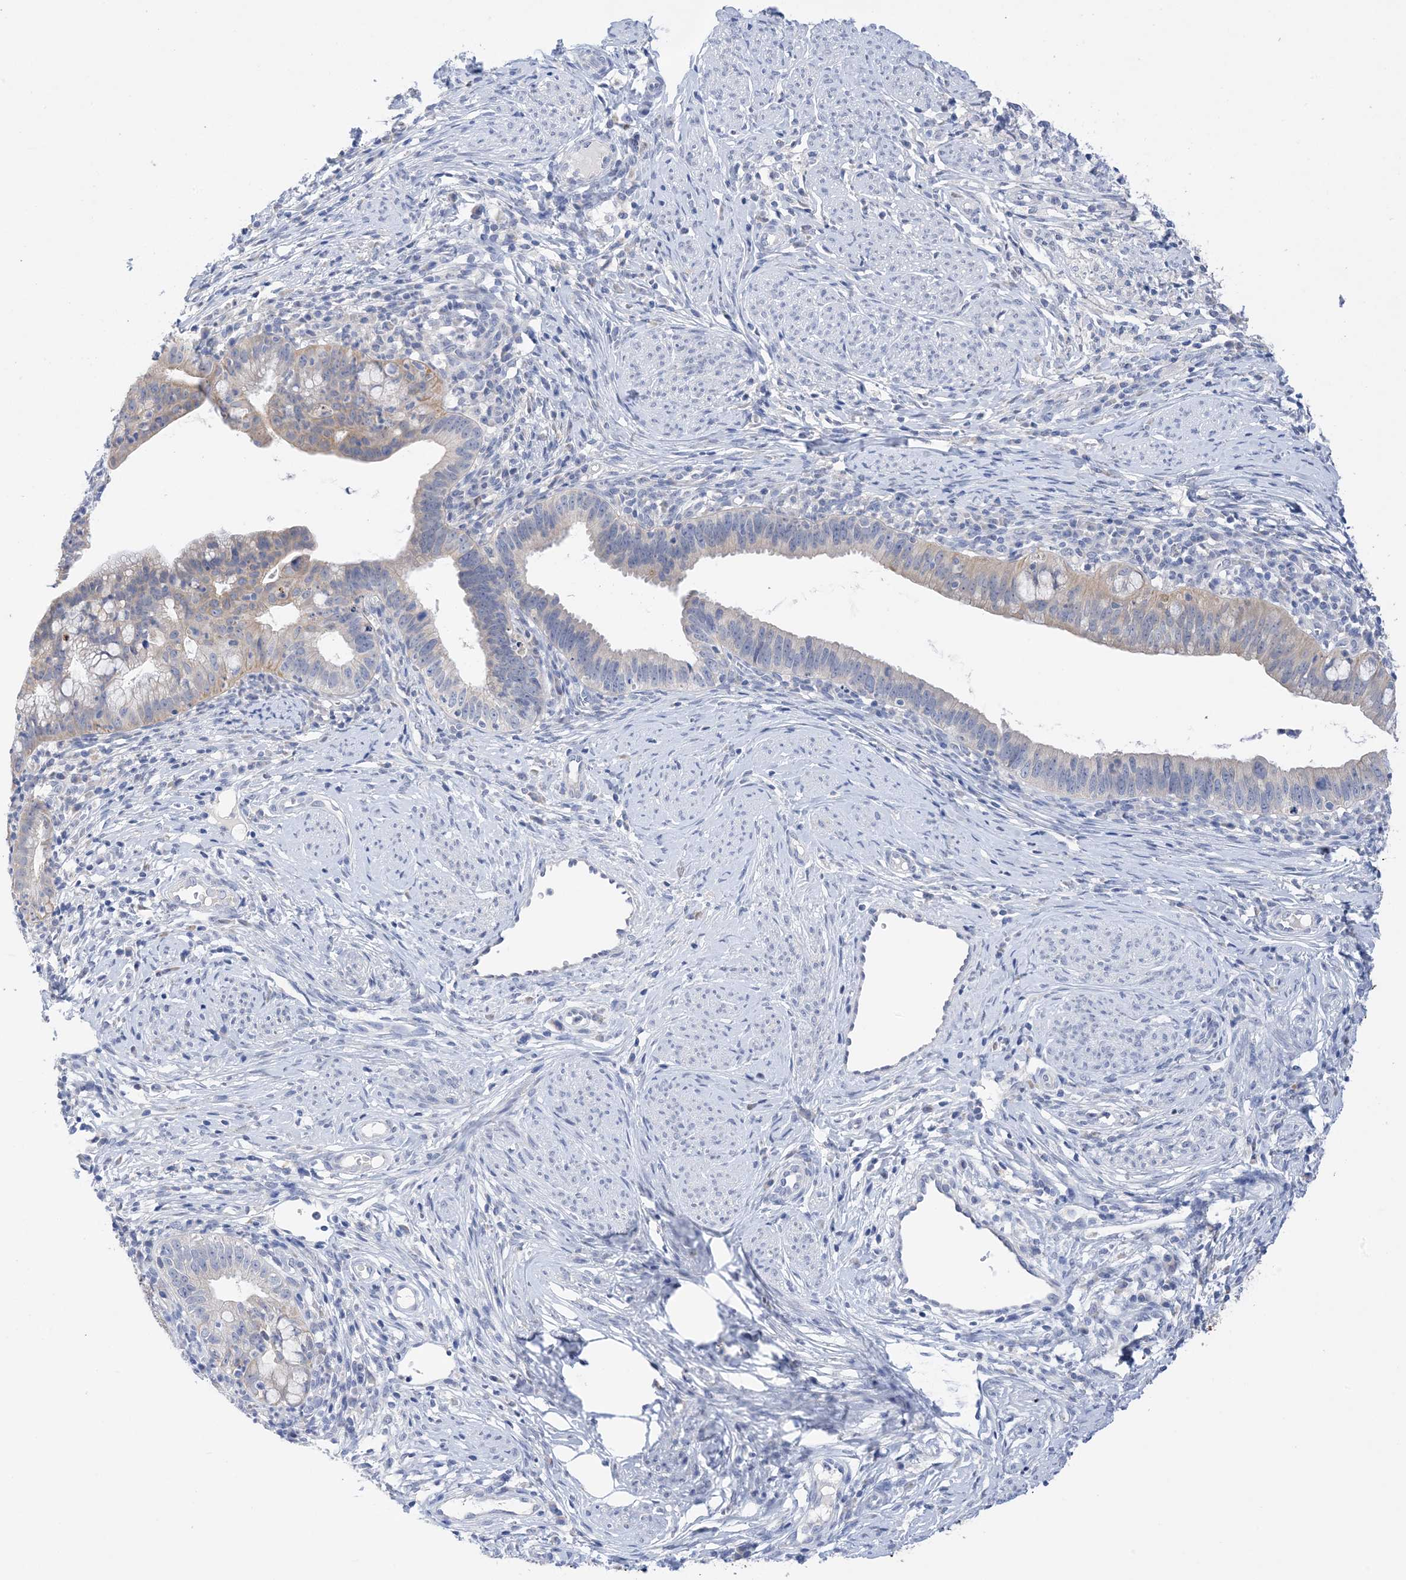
{"staining": {"intensity": "weak", "quantity": "<25%", "location": "cytoplasmic/membranous"}, "tissue": "cervical cancer", "cell_type": "Tumor cells", "image_type": "cancer", "snomed": [{"axis": "morphology", "description": "Adenocarcinoma, NOS"}, {"axis": "topography", "description": "Cervix"}], "caption": "Tumor cells show no significant expression in adenocarcinoma (cervical).", "gene": "PLK4", "patient": {"sex": "female", "age": 36}}